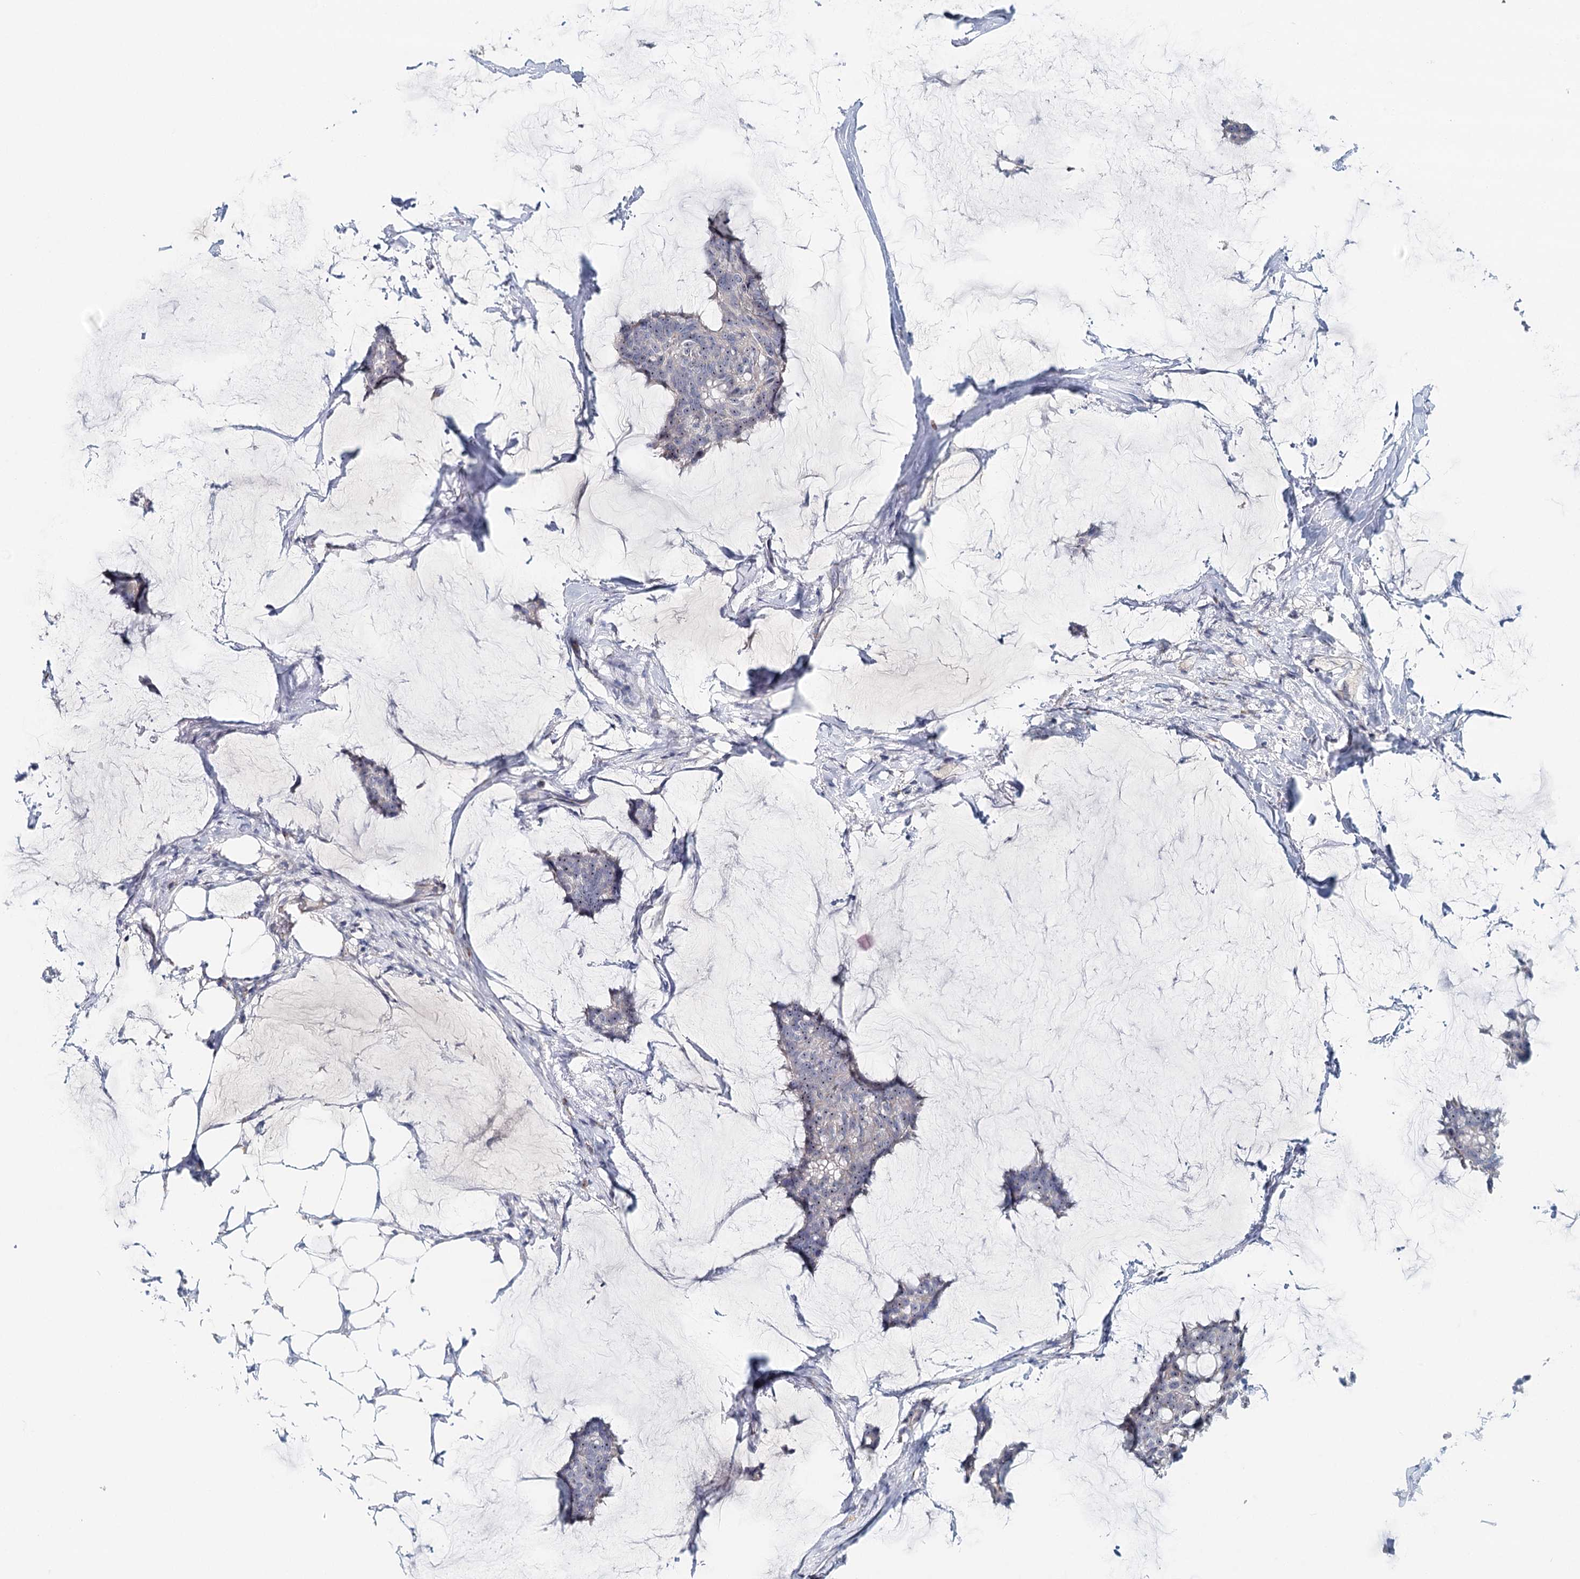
{"staining": {"intensity": "negative", "quantity": "none", "location": "none"}, "tissue": "breast cancer", "cell_type": "Tumor cells", "image_type": "cancer", "snomed": [{"axis": "morphology", "description": "Duct carcinoma"}, {"axis": "topography", "description": "Breast"}], "caption": "DAB (3,3'-diaminobenzidine) immunohistochemical staining of human breast invasive ductal carcinoma demonstrates no significant staining in tumor cells. The staining was performed using DAB (3,3'-diaminobenzidine) to visualize the protein expression in brown, while the nuclei were stained in blue with hematoxylin (Magnification: 20x).", "gene": "RBM43", "patient": {"sex": "female", "age": 93}}